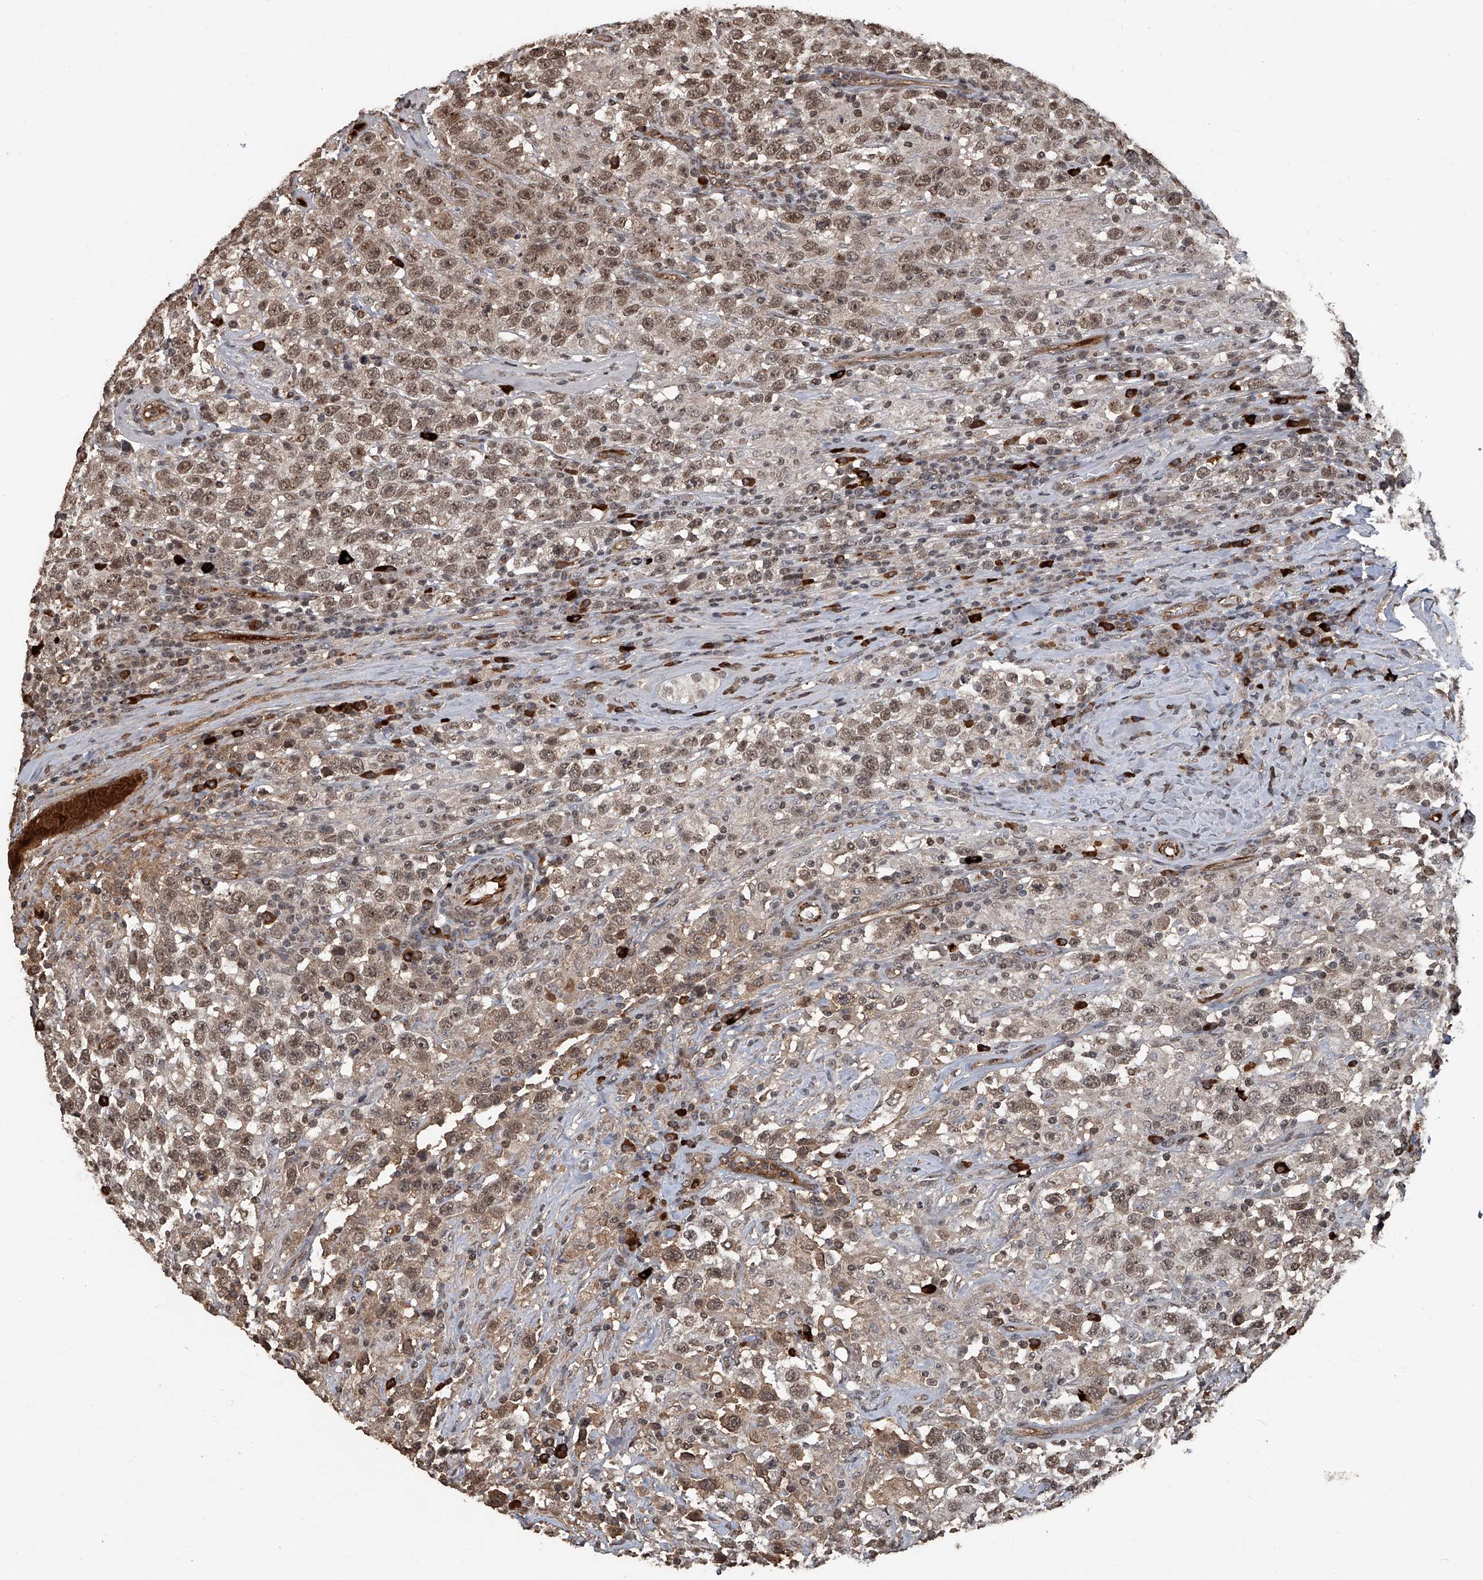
{"staining": {"intensity": "moderate", "quantity": ">75%", "location": "nuclear"}, "tissue": "testis cancer", "cell_type": "Tumor cells", "image_type": "cancer", "snomed": [{"axis": "morphology", "description": "Seminoma, NOS"}, {"axis": "topography", "description": "Testis"}], "caption": "A photomicrograph showing moderate nuclear expression in about >75% of tumor cells in seminoma (testis), as visualized by brown immunohistochemical staining.", "gene": "GPR132", "patient": {"sex": "male", "age": 41}}